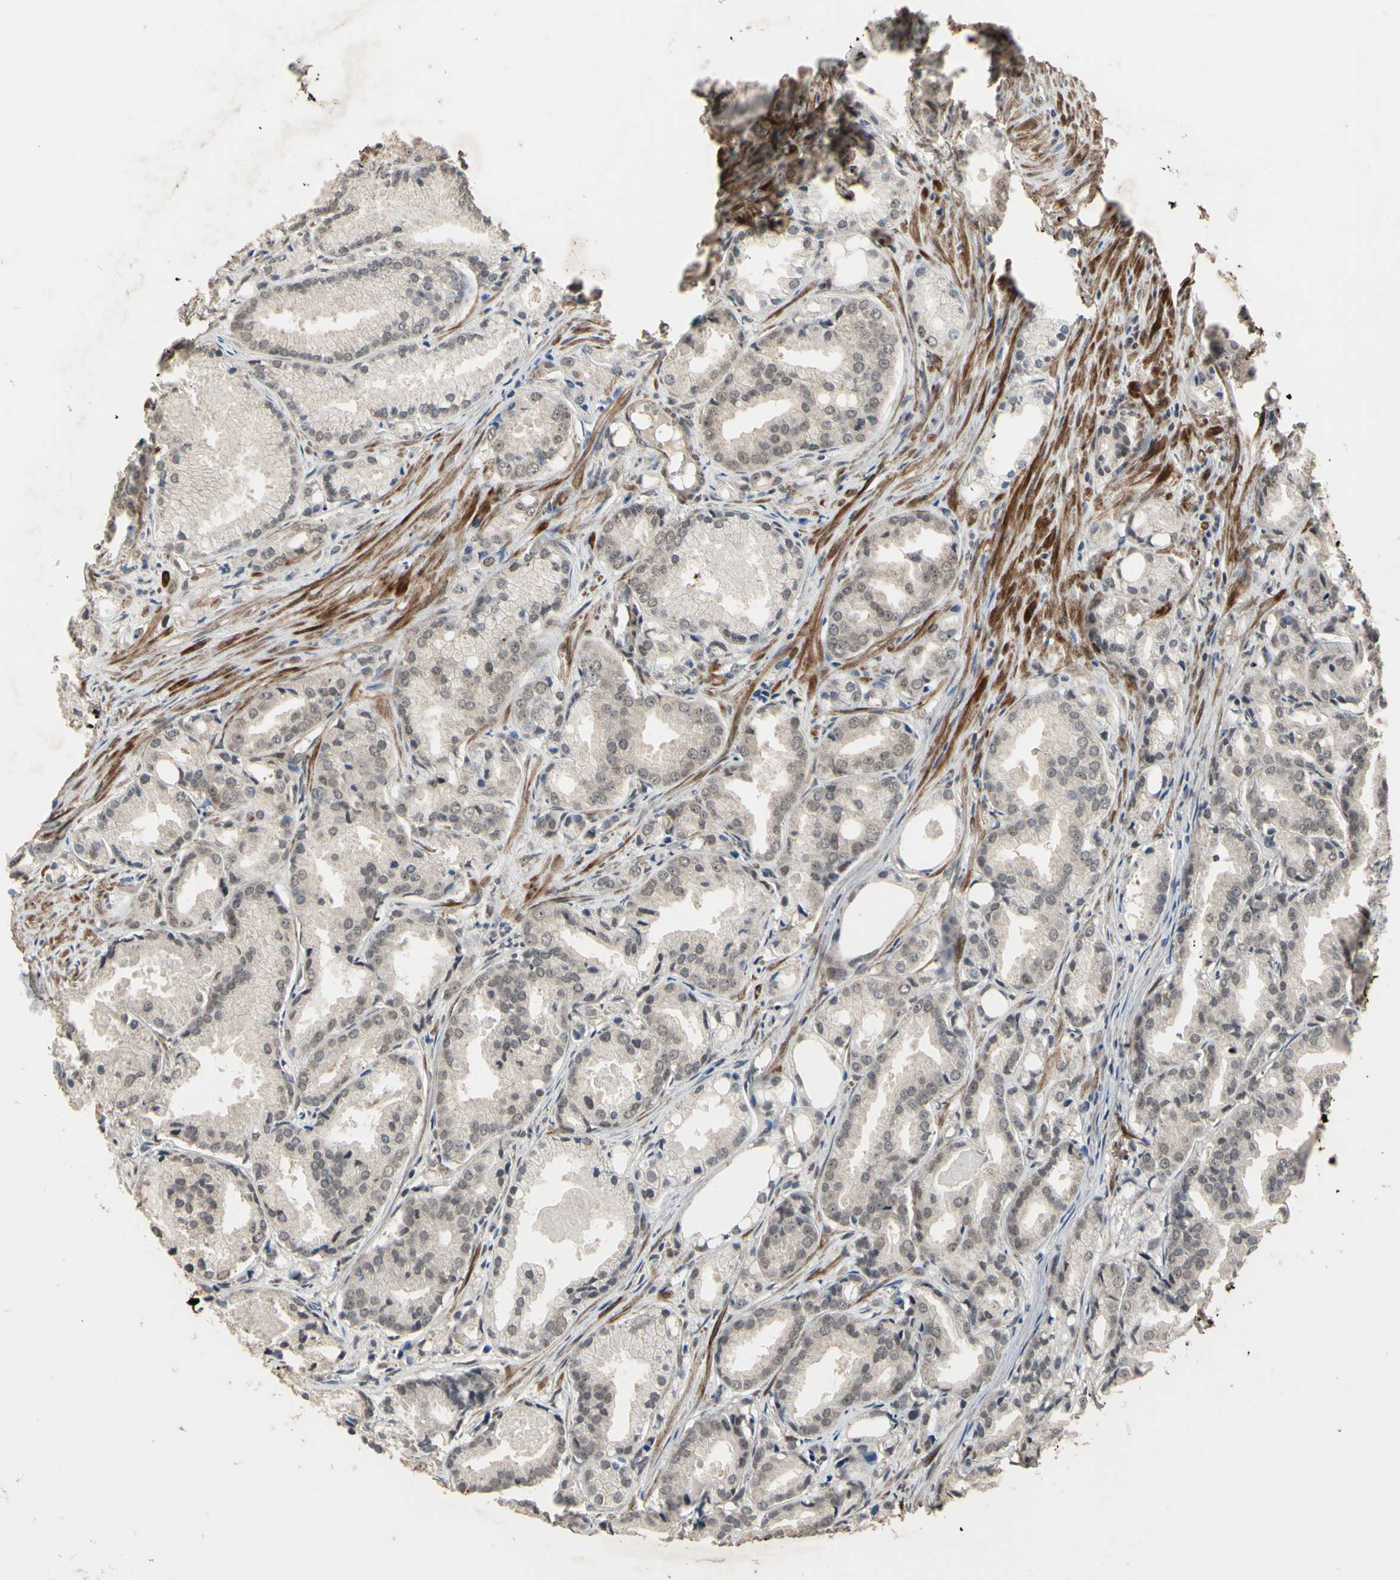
{"staining": {"intensity": "negative", "quantity": "none", "location": "none"}, "tissue": "prostate cancer", "cell_type": "Tumor cells", "image_type": "cancer", "snomed": [{"axis": "morphology", "description": "Adenocarcinoma, Low grade"}, {"axis": "topography", "description": "Prostate"}], "caption": "IHC of human prostate cancer (adenocarcinoma (low-grade)) displays no staining in tumor cells.", "gene": "ZNF174", "patient": {"sex": "male", "age": 72}}